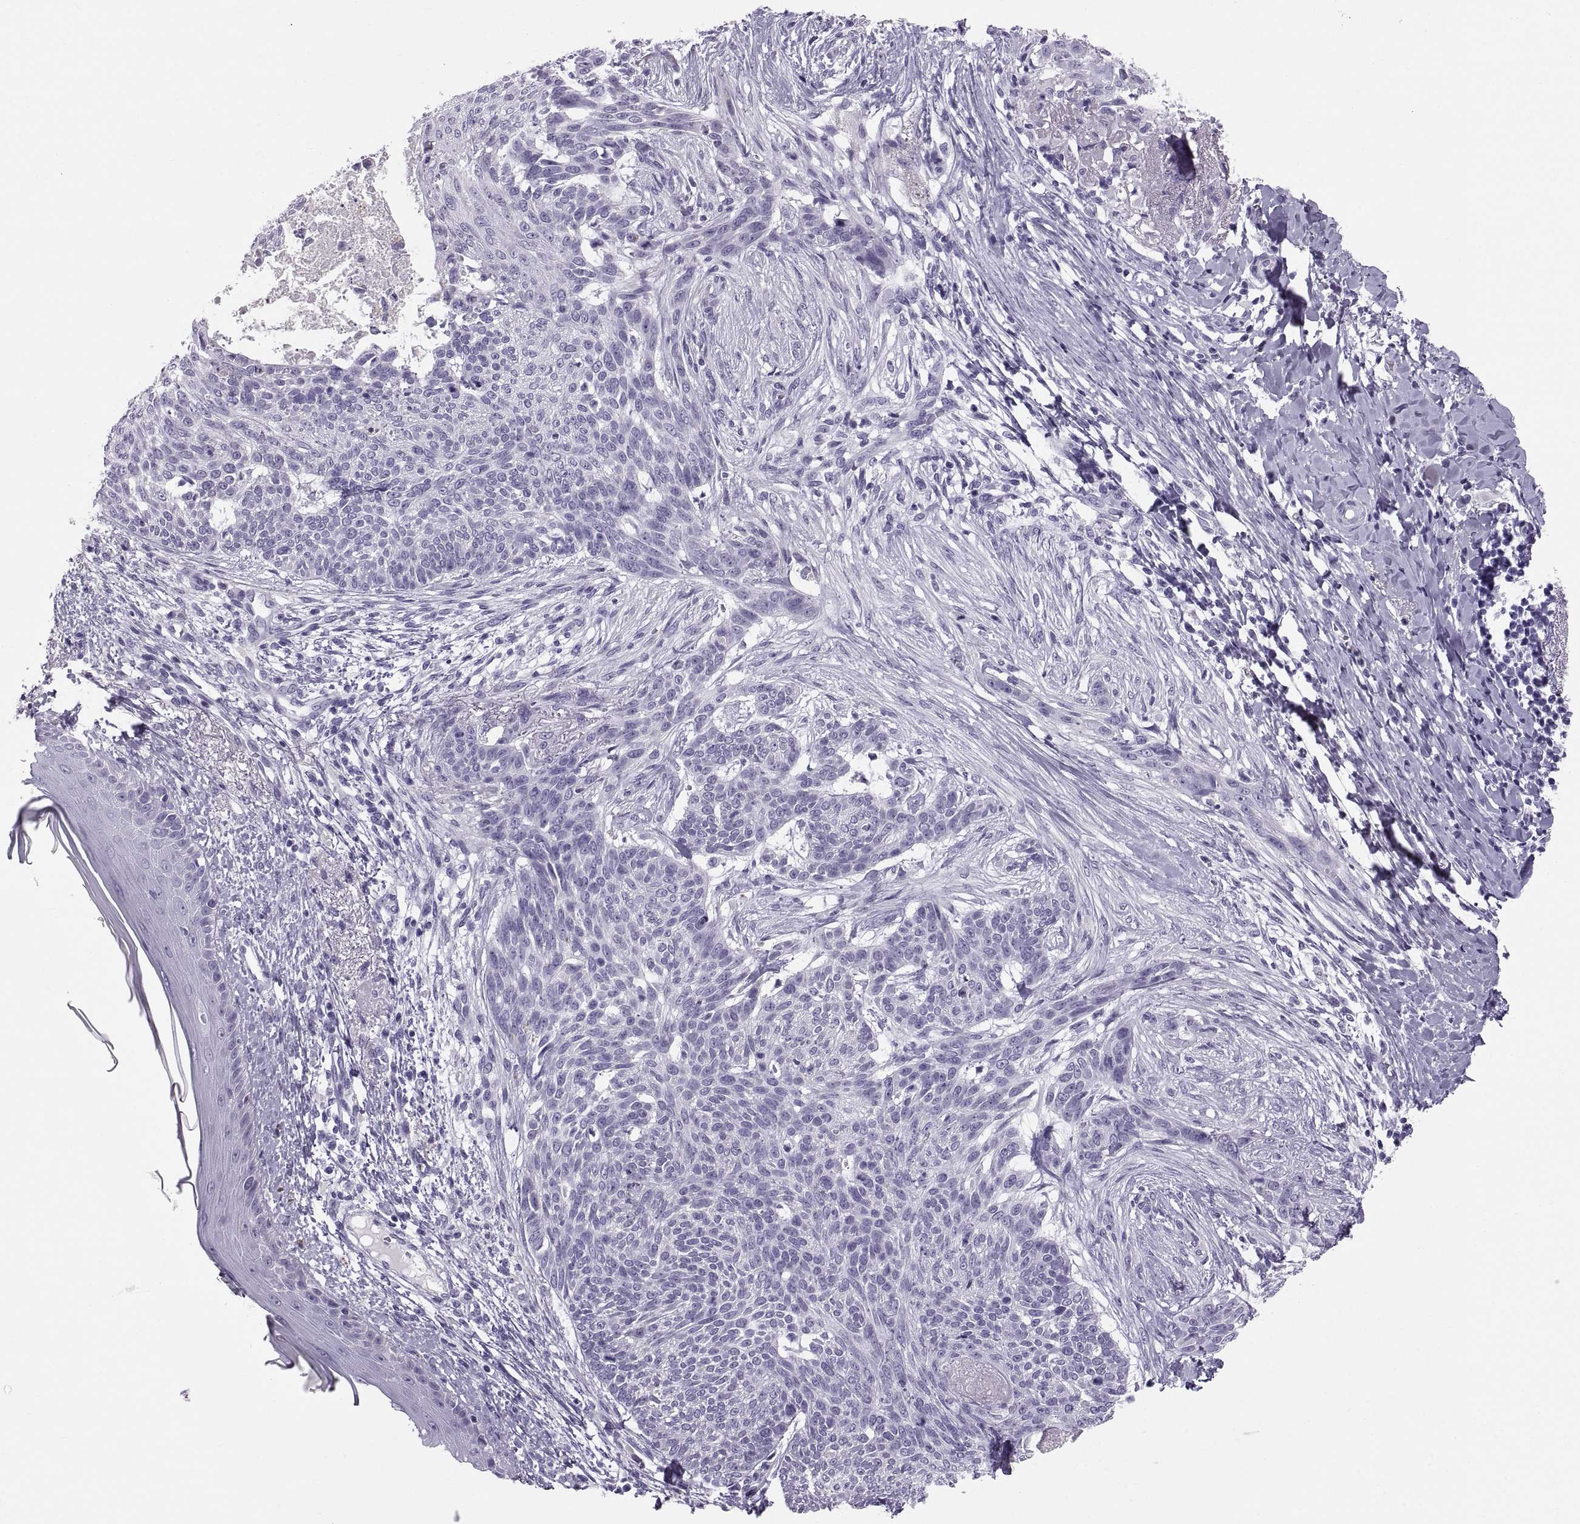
{"staining": {"intensity": "negative", "quantity": "none", "location": "none"}, "tissue": "skin cancer", "cell_type": "Tumor cells", "image_type": "cancer", "snomed": [{"axis": "morphology", "description": "Normal tissue, NOS"}, {"axis": "morphology", "description": "Basal cell carcinoma"}, {"axis": "topography", "description": "Skin"}], "caption": "Tumor cells are negative for brown protein staining in skin cancer.", "gene": "CT47A10", "patient": {"sex": "male", "age": 84}}